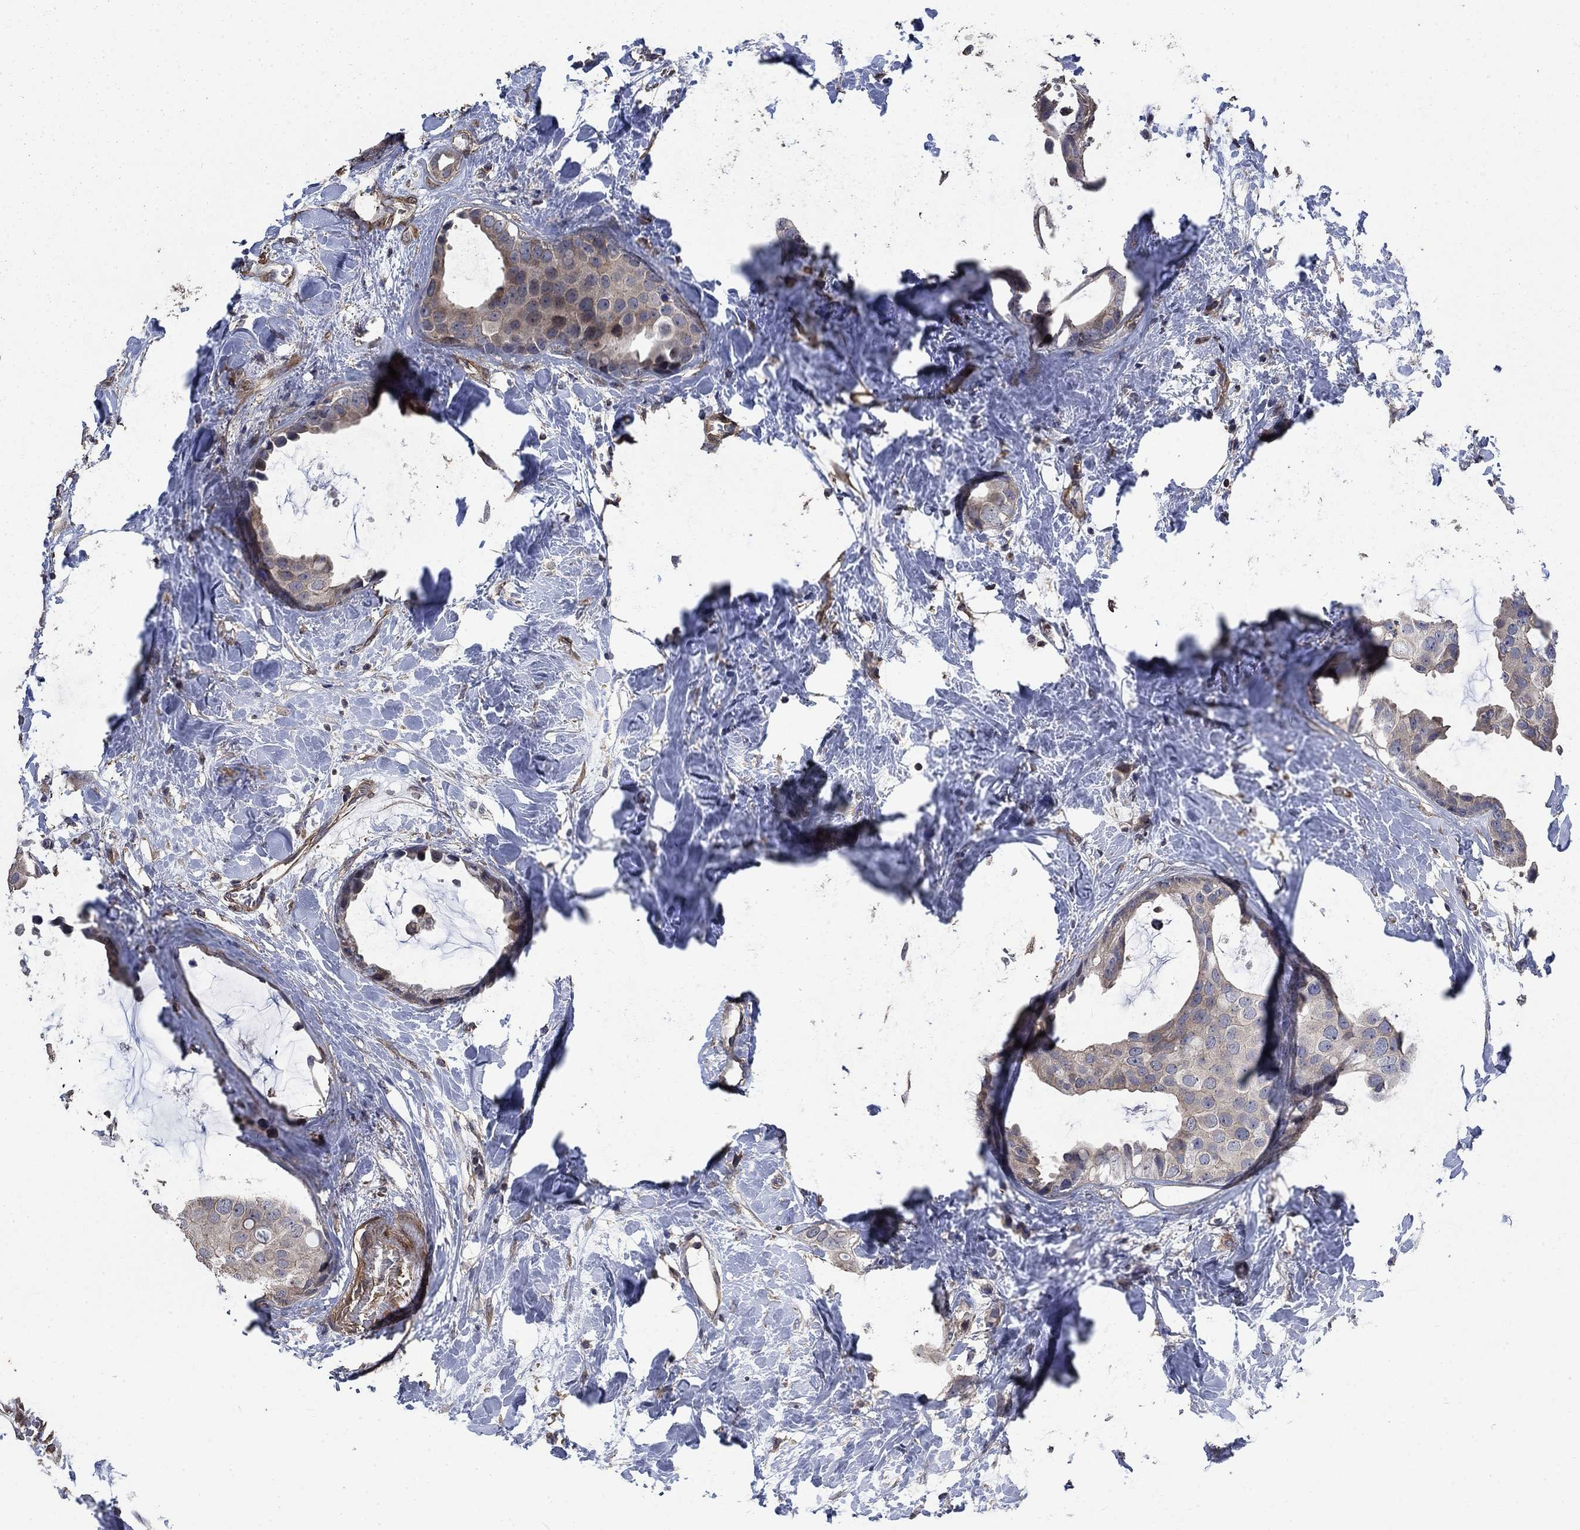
{"staining": {"intensity": "weak", "quantity": "<25%", "location": "cytoplasmic/membranous"}, "tissue": "breast cancer", "cell_type": "Tumor cells", "image_type": "cancer", "snomed": [{"axis": "morphology", "description": "Duct carcinoma"}, {"axis": "topography", "description": "Breast"}], "caption": "Breast cancer stained for a protein using immunohistochemistry (IHC) demonstrates no positivity tumor cells.", "gene": "PDE3A", "patient": {"sex": "female", "age": 45}}